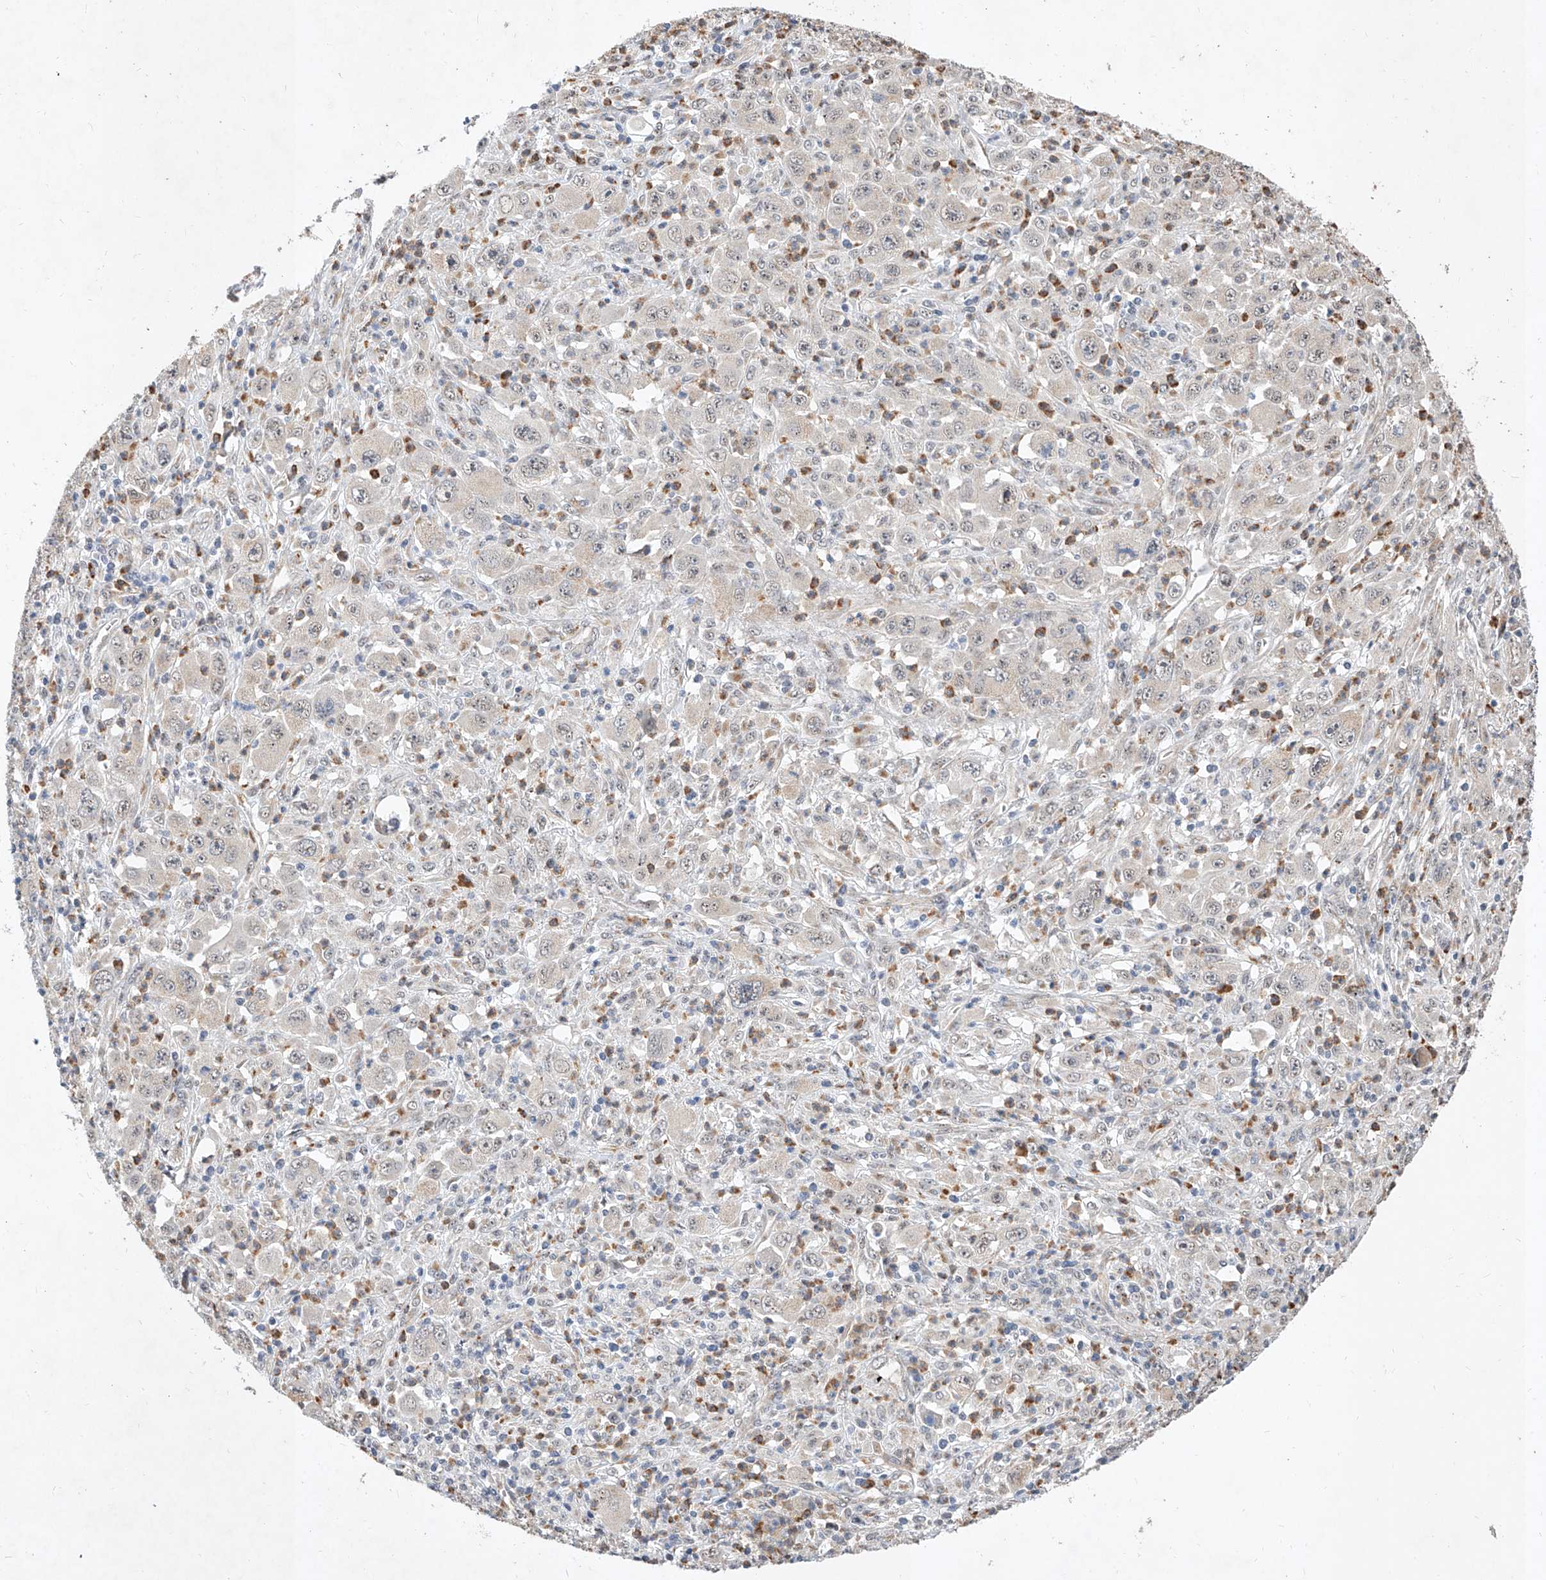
{"staining": {"intensity": "negative", "quantity": "none", "location": "none"}, "tissue": "melanoma", "cell_type": "Tumor cells", "image_type": "cancer", "snomed": [{"axis": "morphology", "description": "Malignant melanoma, Metastatic site"}, {"axis": "topography", "description": "Skin"}], "caption": "Human malignant melanoma (metastatic site) stained for a protein using IHC reveals no staining in tumor cells.", "gene": "MFSD4B", "patient": {"sex": "female", "age": 56}}